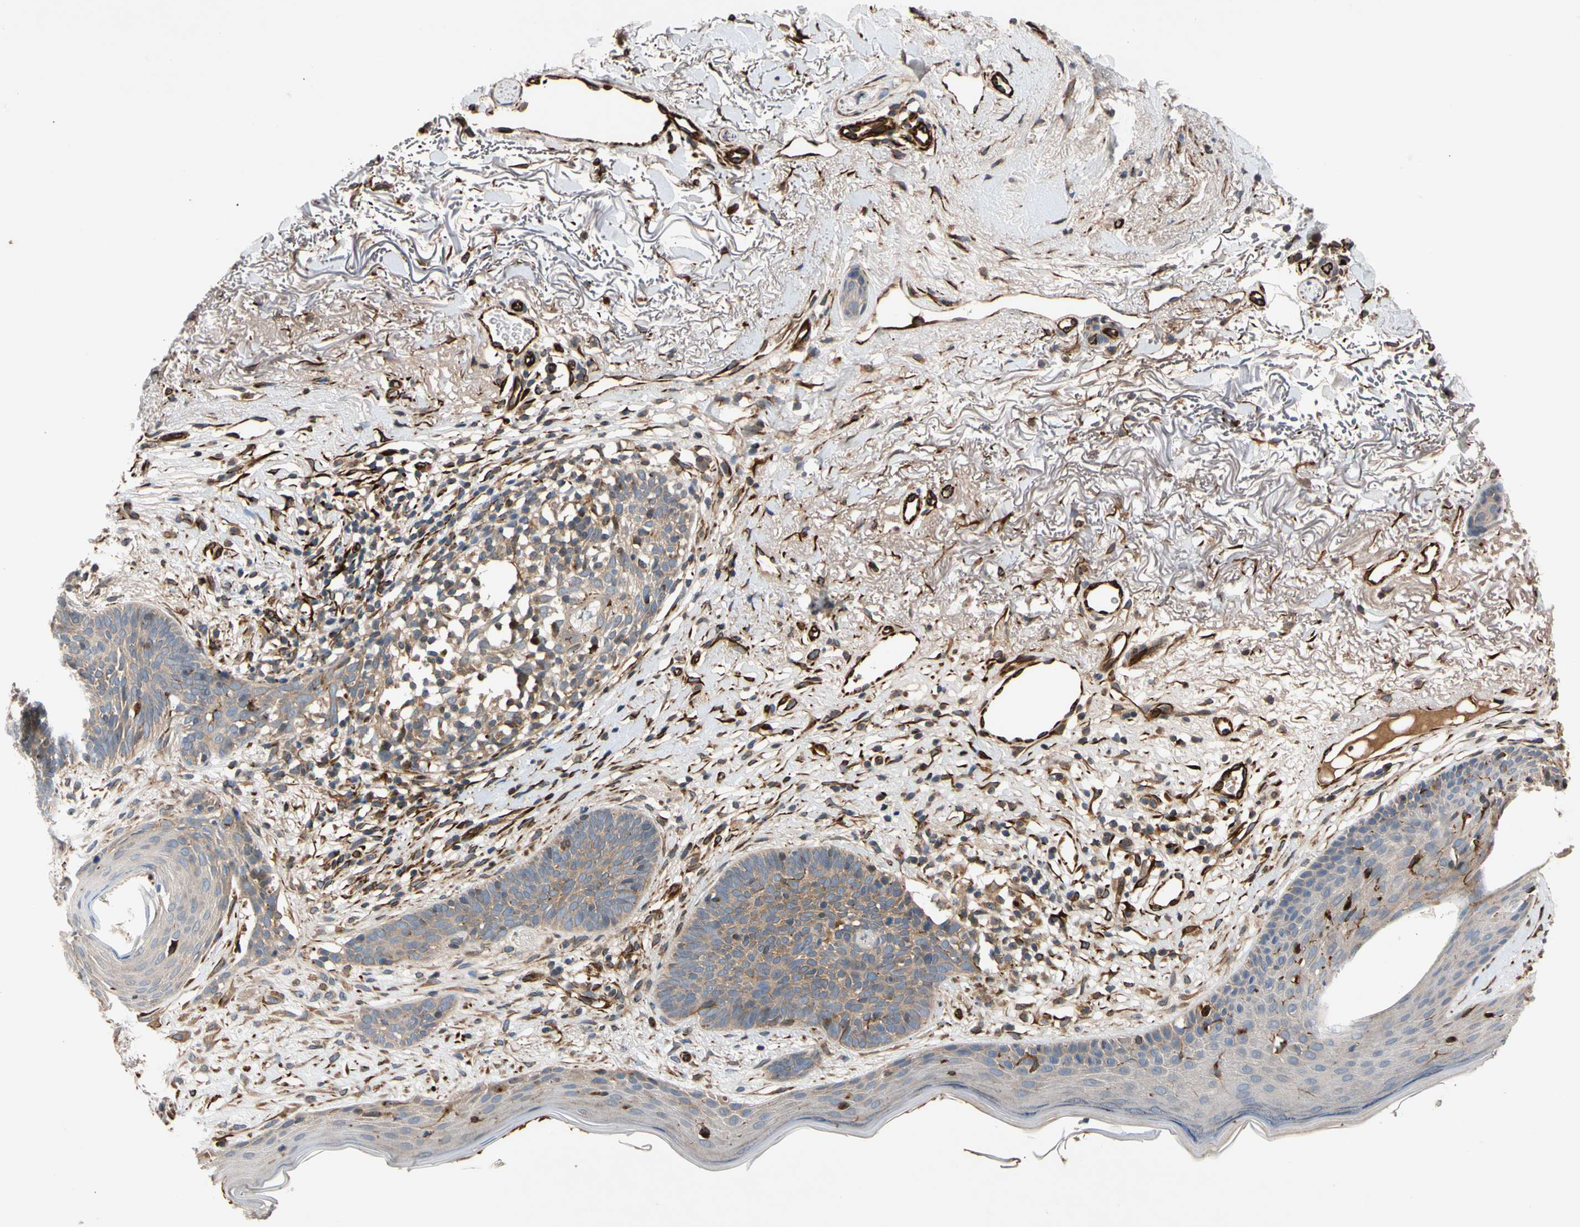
{"staining": {"intensity": "weak", "quantity": ">75%", "location": "cytoplasmic/membranous"}, "tissue": "skin cancer", "cell_type": "Tumor cells", "image_type": "cancer", "snomed": [{"axis": "morphology", "description": "Normal tissue, NOS"}, {"axis": "morphology", "description": "Basal cell carcinoma"}, {"axis": "topography", "description": "Skin"}], "caption": "Skin cancer stained with a protein marker displays weak staining in tumor cells.", "gene": "FGD6", "patient": {"sex": "female", "age": 70}}